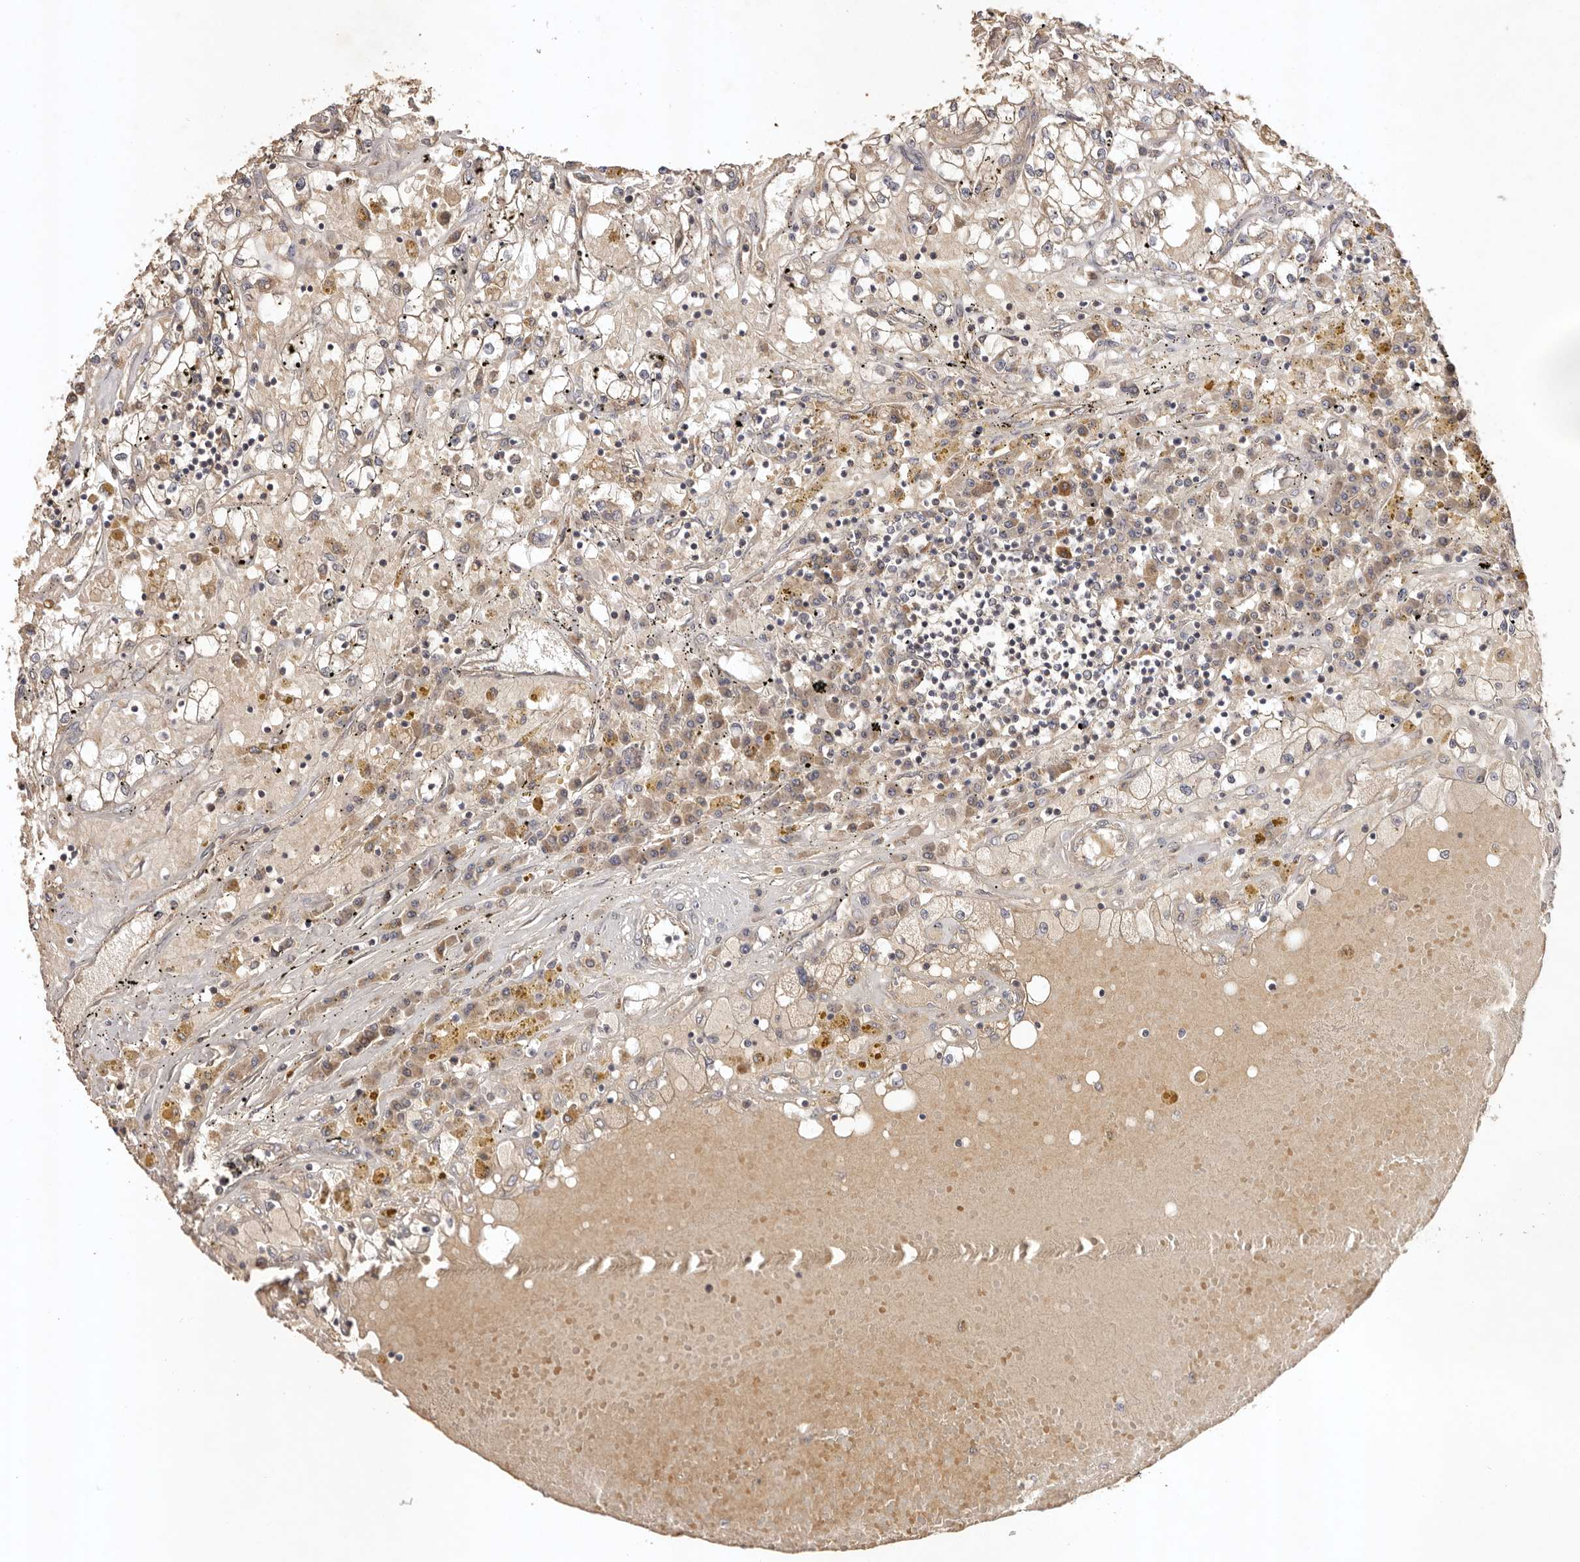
{"staining": {"intensity": "weak", "quantity": "25%-75%", "location": "cytoplasmic/membranous"}, "tissue": "renal cancer", "cell_type": "Tumor cells", "image_type": "cancer", "snomed": [{"axis": "morphology", "description": "Adenocarcinoma, NOS"}, {"axis": "topography", "description": "Kidney"}], "caption": "Weak cytoplasmic/membranous positivity is appreciated in about 25%-75% of tumor cells in renal adenocarcinoma. (Stains: DAB in brown, nuclei in blue, Microscopy: brightfield microscopy at high magnification).", "gene": "UBR2", "patient": {"sex": "male", "age": 56}}